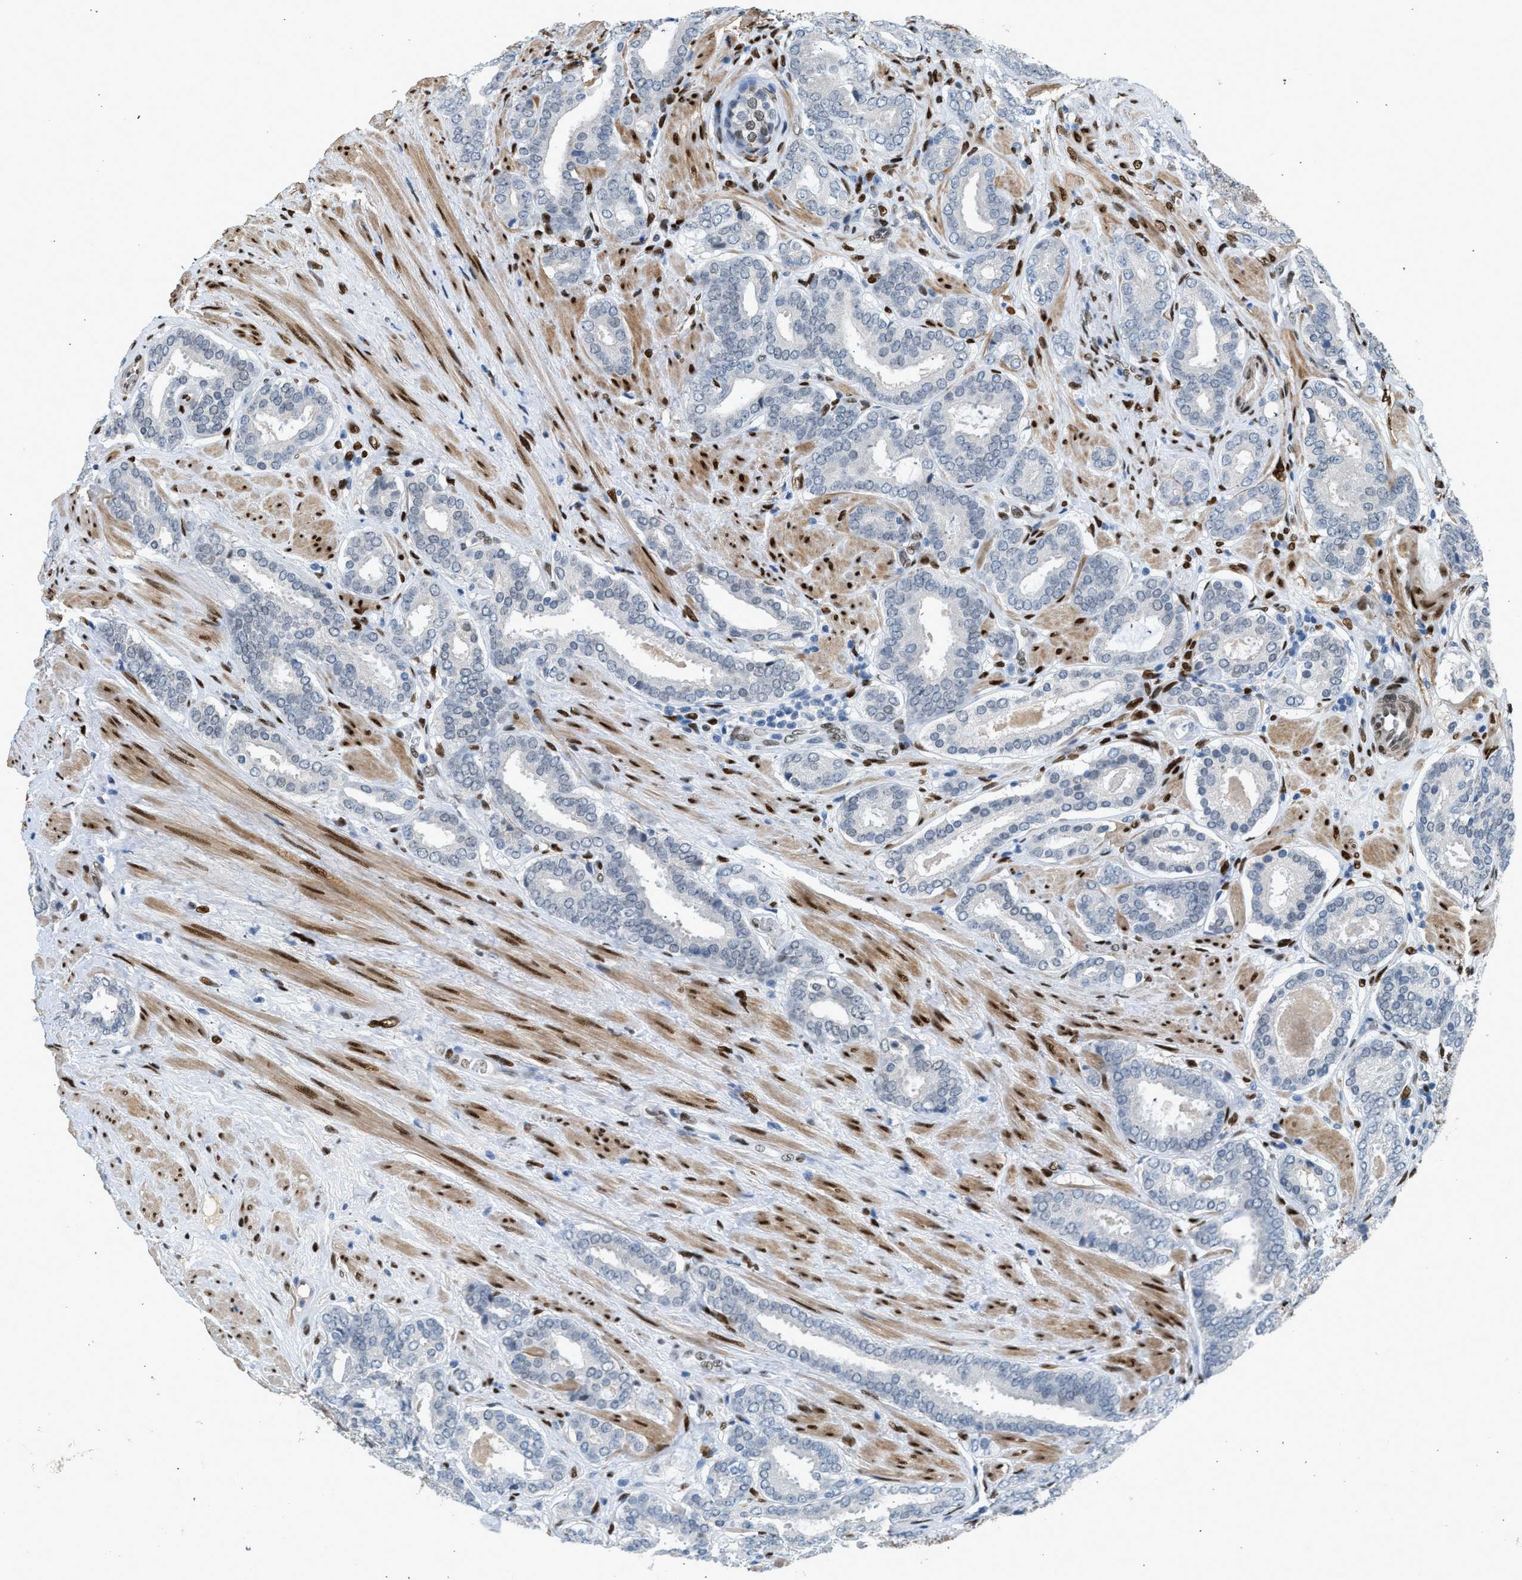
{"staining": {"intensity": "negative", "quantity": "none", "location": "none"}, "tissue": "prostate cancer", "cell_type": "Tumor cells", "image_type": "cancer", "snomed": [{"axis": "morphology", "description": "Adenocarcinoma, Low grade"}, {"axis": "topography", "description": "Prostate"}], "caption": "A photomicrograph of human prostate cancer (adenocarcinoma (low-grade)) is negative for staining in tumor cells.", "gene": "ZBTB20", "patient": {"sex": "male", "age": 69}}